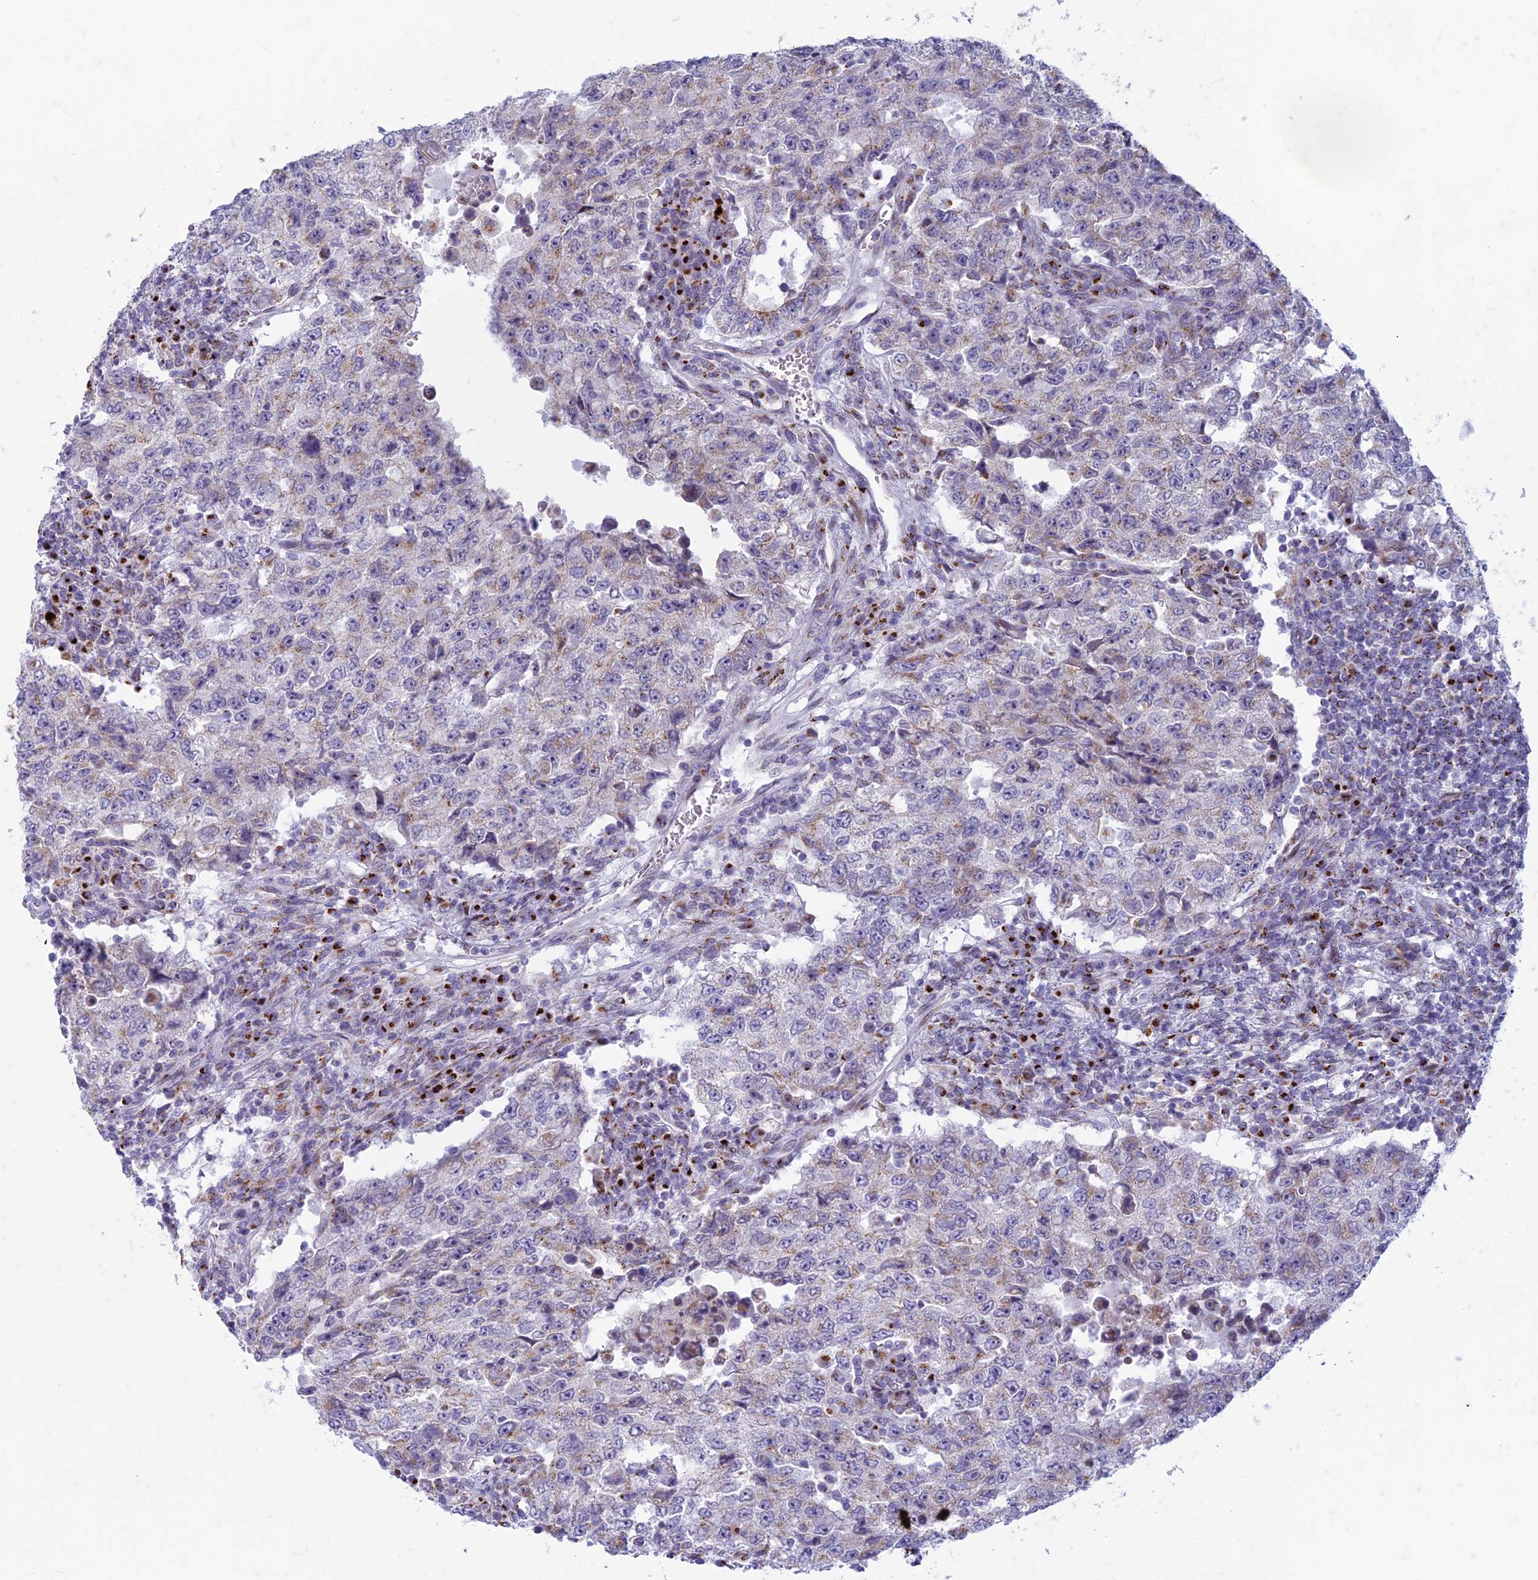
{"staining": {"intensity": "weak", "quantity": "25%-75%", "location": "cytoplasmic/membranous"}, "tissue": "testis cancer", "cell_type": "Tumor cells", "image_type": "cancer", "snomed": [{"axis": "morphology", "description": "Carcinoma, Embryonal, NOS"}, {"axis": "topography", "description": "Testis"}], "caption": "Weak cytoplasmic/membranous positivity is identified in approximately 25%-75% of tumor cells in testis cancer. (Stains: DAB in brown, nuclei in blue, Microscopy: brightfield microscopy at high magnification).", "gene": "FAM3C", "patient": {"sex": "male", "age": 26}}